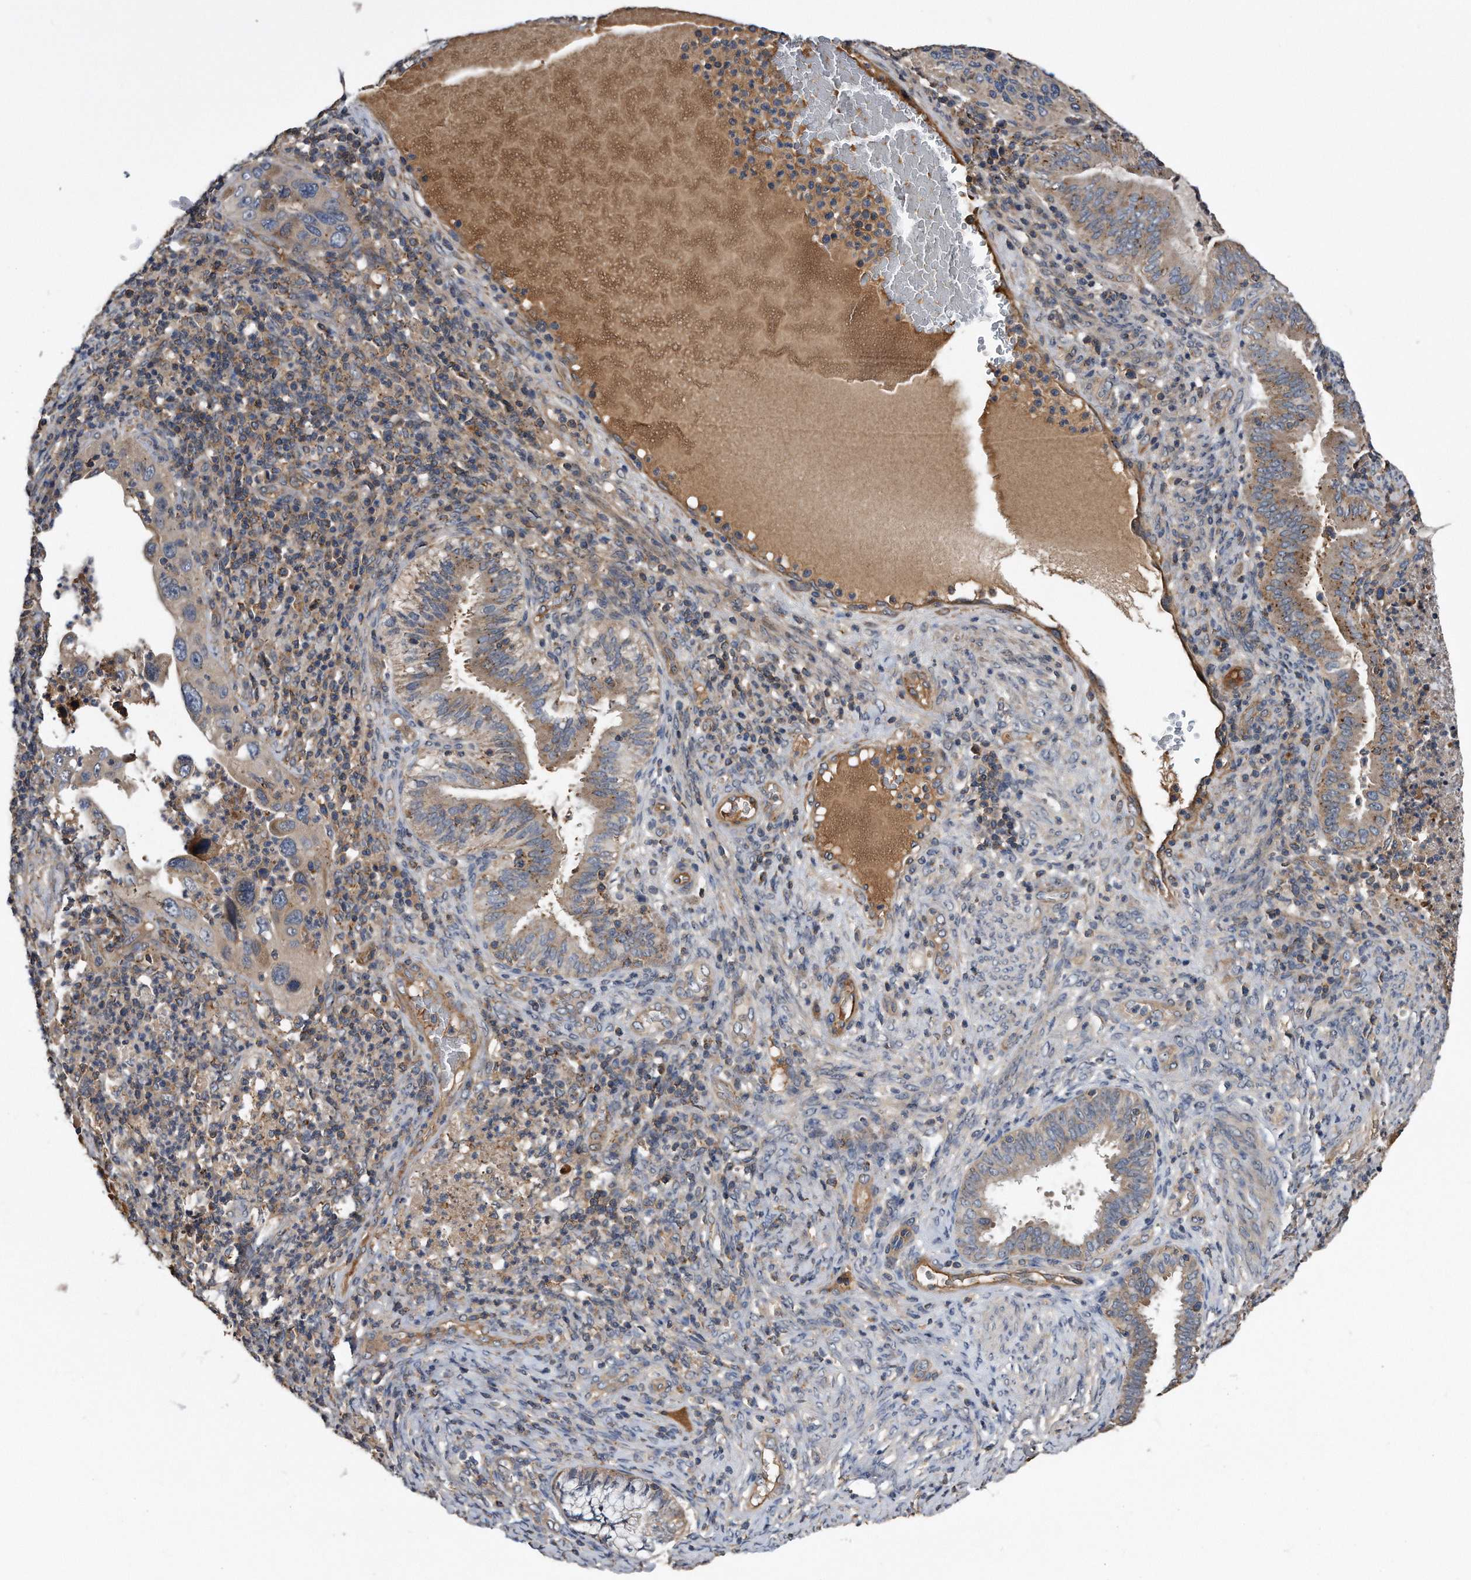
{"staining": {"intensity": "weak", "quantity": "25%-75%", "location": "cytoplasmic/membranous"}, "tissue": "cervical cancer", "cell_type": "Tumor cells", "image_type": "cancer", "snomed": [{"axis": "morphology", "description": "Squamous cell carcinoma, NOS"}, {"axis": "topography", "description": "Cervix"}], "caption": "Tumor cells display low levels of weak cytoplasmic/membranous positivity in about 25%-75% of cells in human cervical cancer (squamous cell carcinoma).", "gene": "KCND3", "patient": {"sex": "female", "age": 38}}